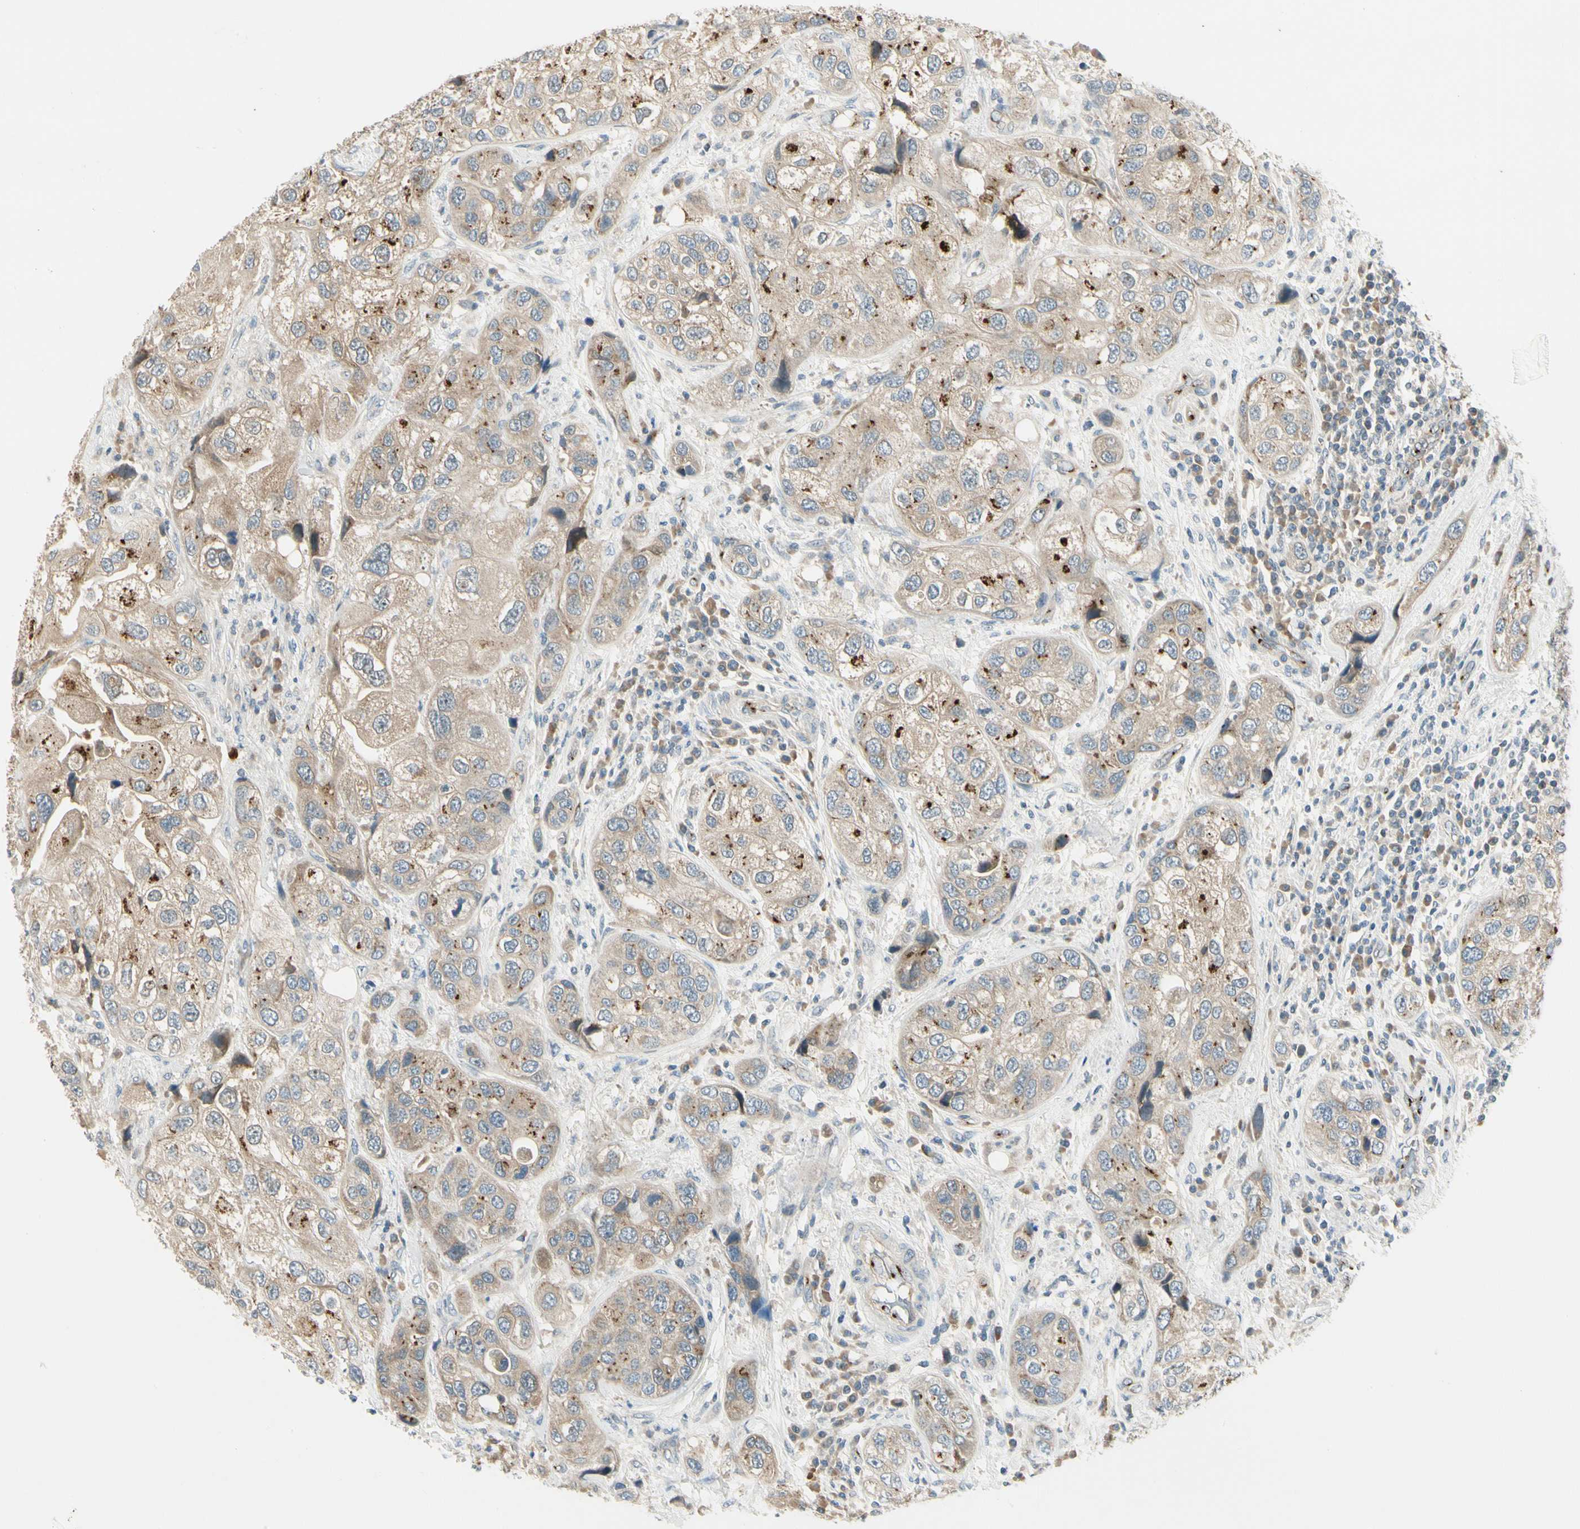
{"staining": {"intensity": "weak", "quantity": ">75%", "location": "cytoplasmic/membranous"}, "tissue": "urothelial cancer", "cell_type": "Tumor cells", "image_type": "cancer", "snomed": [{"axis": "morphology", "description": "Urothelial carcinoma, High grade"}, {"axis": "topography", "description": "Urinary bladder"}], "caption": "The histopathology image exhibits staining of urothelial cancer, revealing weak cytoplasmic/membranous protein staining (brown color) within tumor cells.", "gene": "MANSC1", "patient": {"sex": "female", "age": 64}}